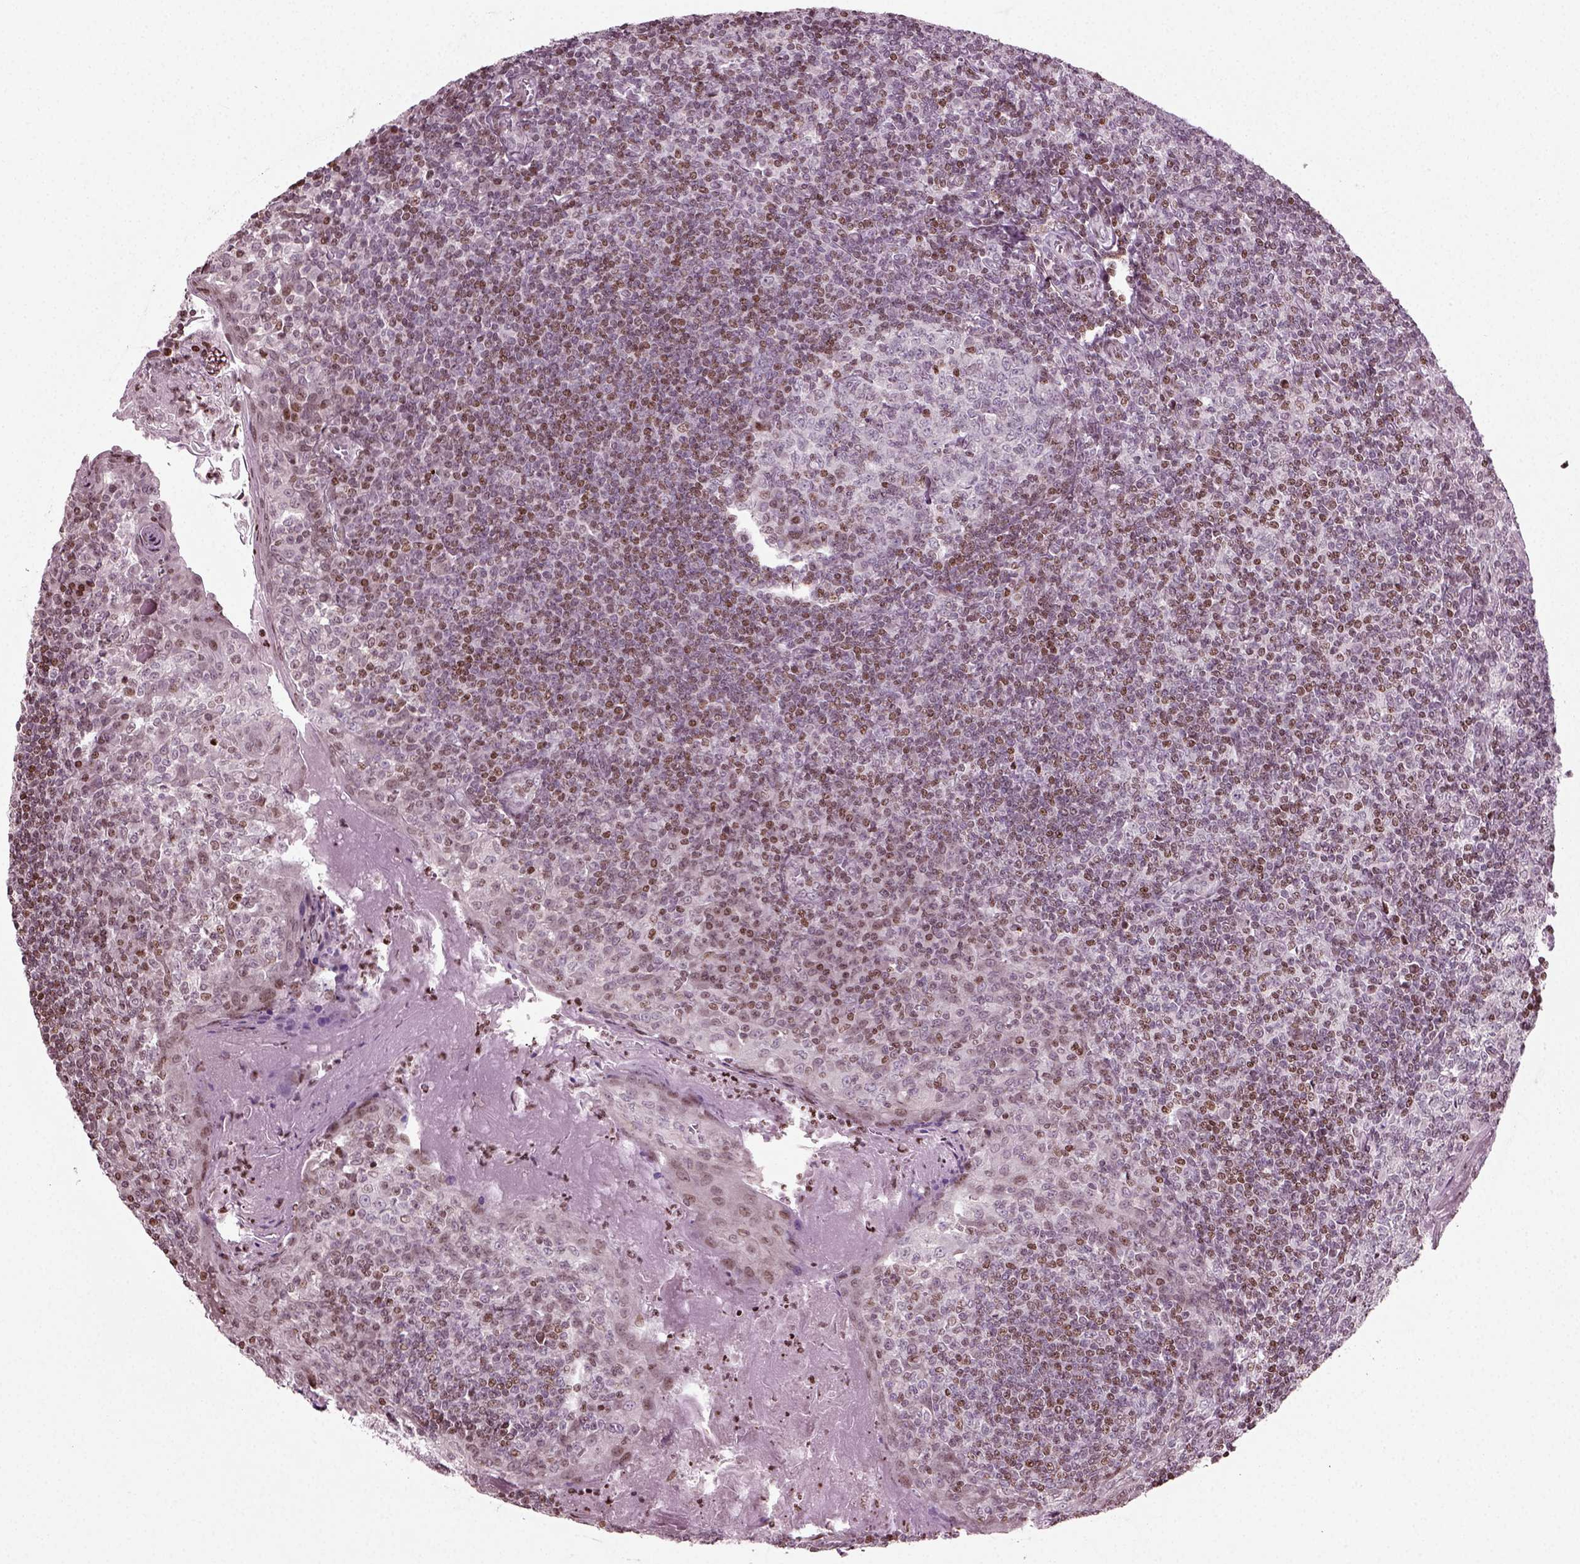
{"staining": {"intensity": "strong", "quantity": "<25%", "location": "nuclear"}, "tissue": "tonsil", "cell_type": "Germinal center cells", "image_type": "normal", "snomed": [{"axis": "morphology", "description": "Normal tissue, NOS"}, {"axis": "topography", "description": "Tonsil"}], "caption": "Immunohistochemistry (IHC) of normal tonsil displays medium levels of strong nuclear positivity in about <25% of germinal center cells.", "gene": "HEYL", "patient": {"sex": "female", "age": 13}}